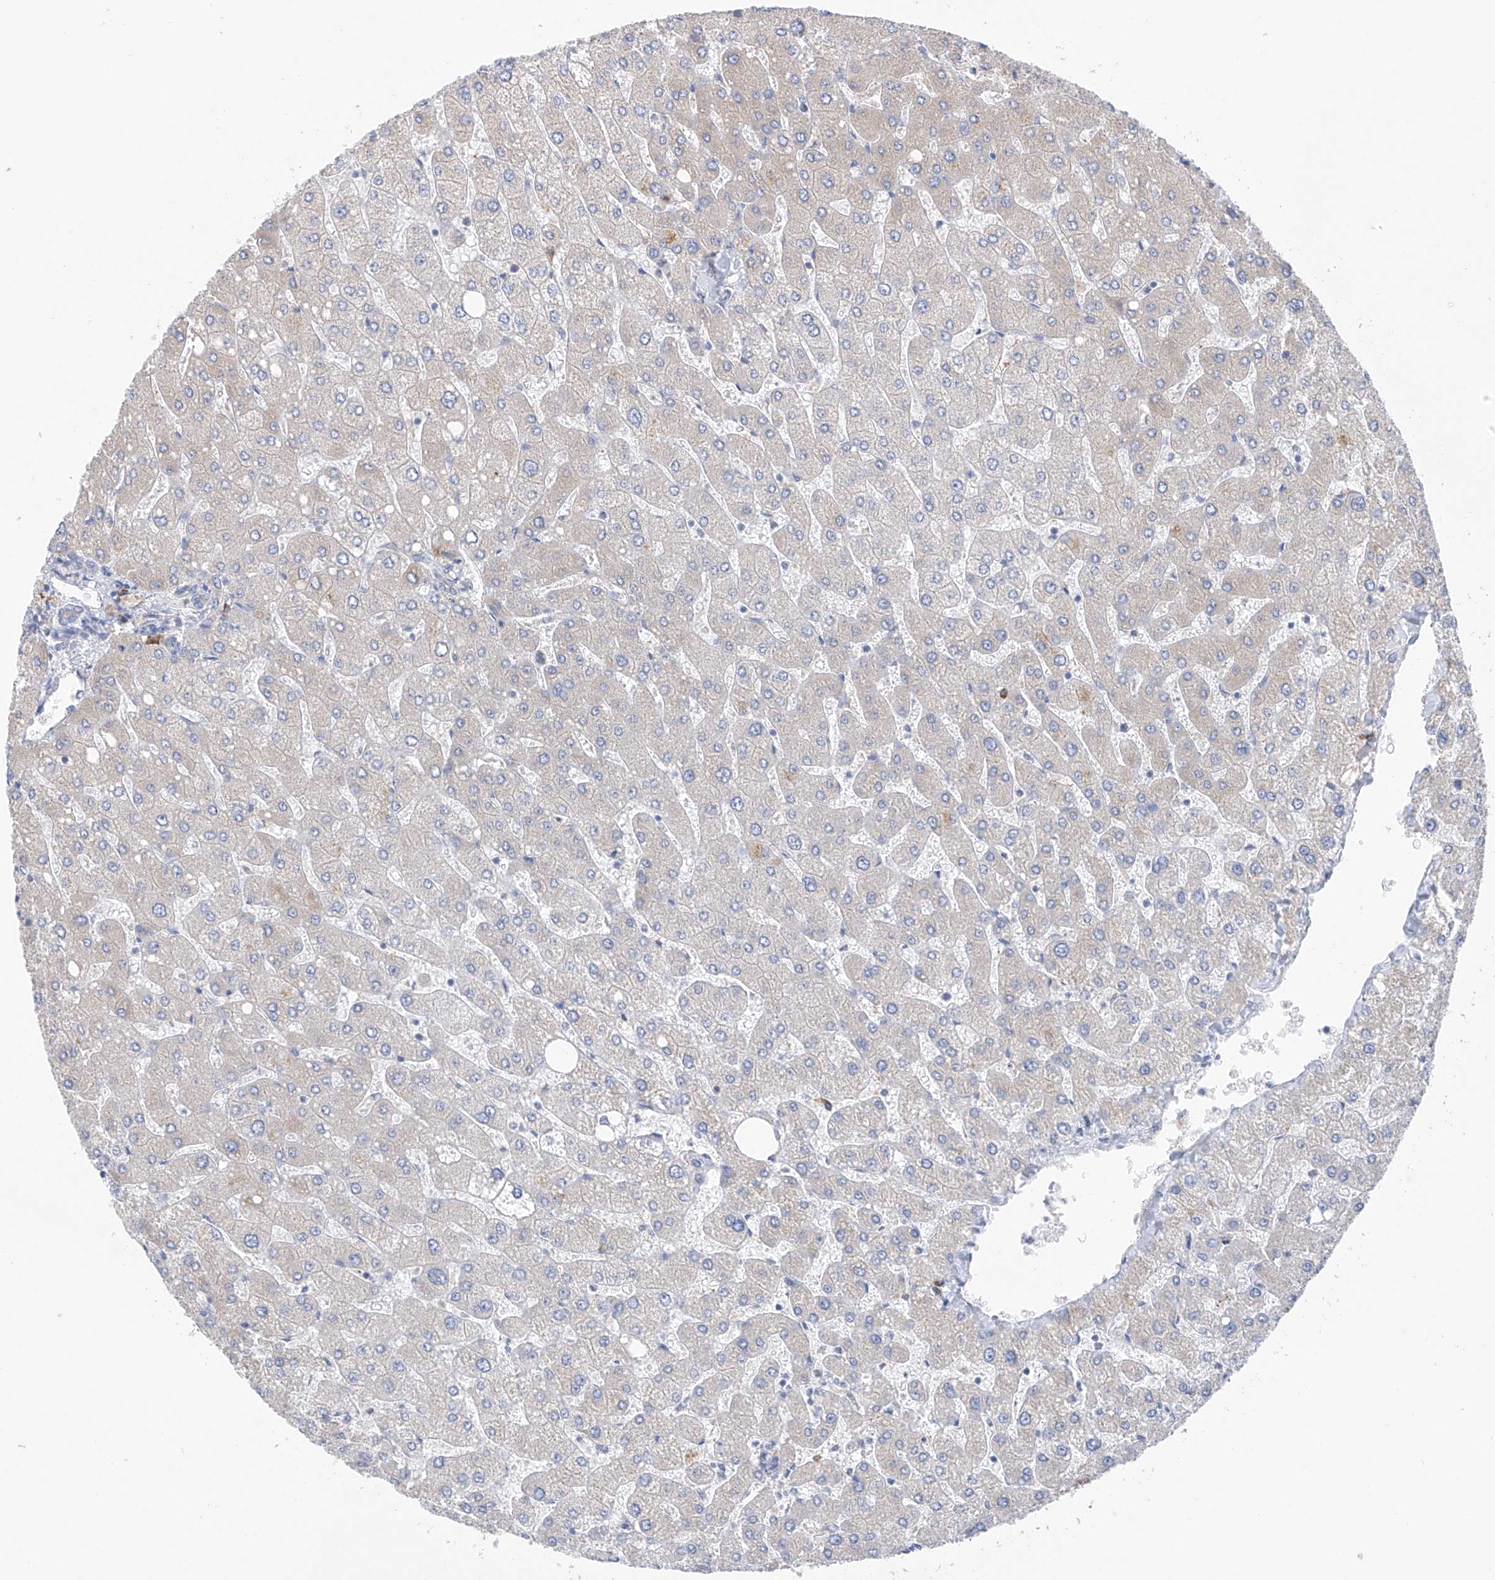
{"staining": {"intensity": "negative", "quantity": "none", "location": "none"}, "tissue": "liver", "cell_type": "Cholangiocytes", "image_type": "normal", "snomed": [{"axis": "morphology", "description": "Normal tissue, NOS"}, {"axis": "topography", "description": "Liver"}], "caption": "An IHC photomicrograph of normal liver is shown. There is no staining in cholangiocytes of liver. (Brightfield microscopy of DAB immunohistochemistry at high magnification).", "gene": "REC8", "patient": {"sex": "male", "age": 55}}